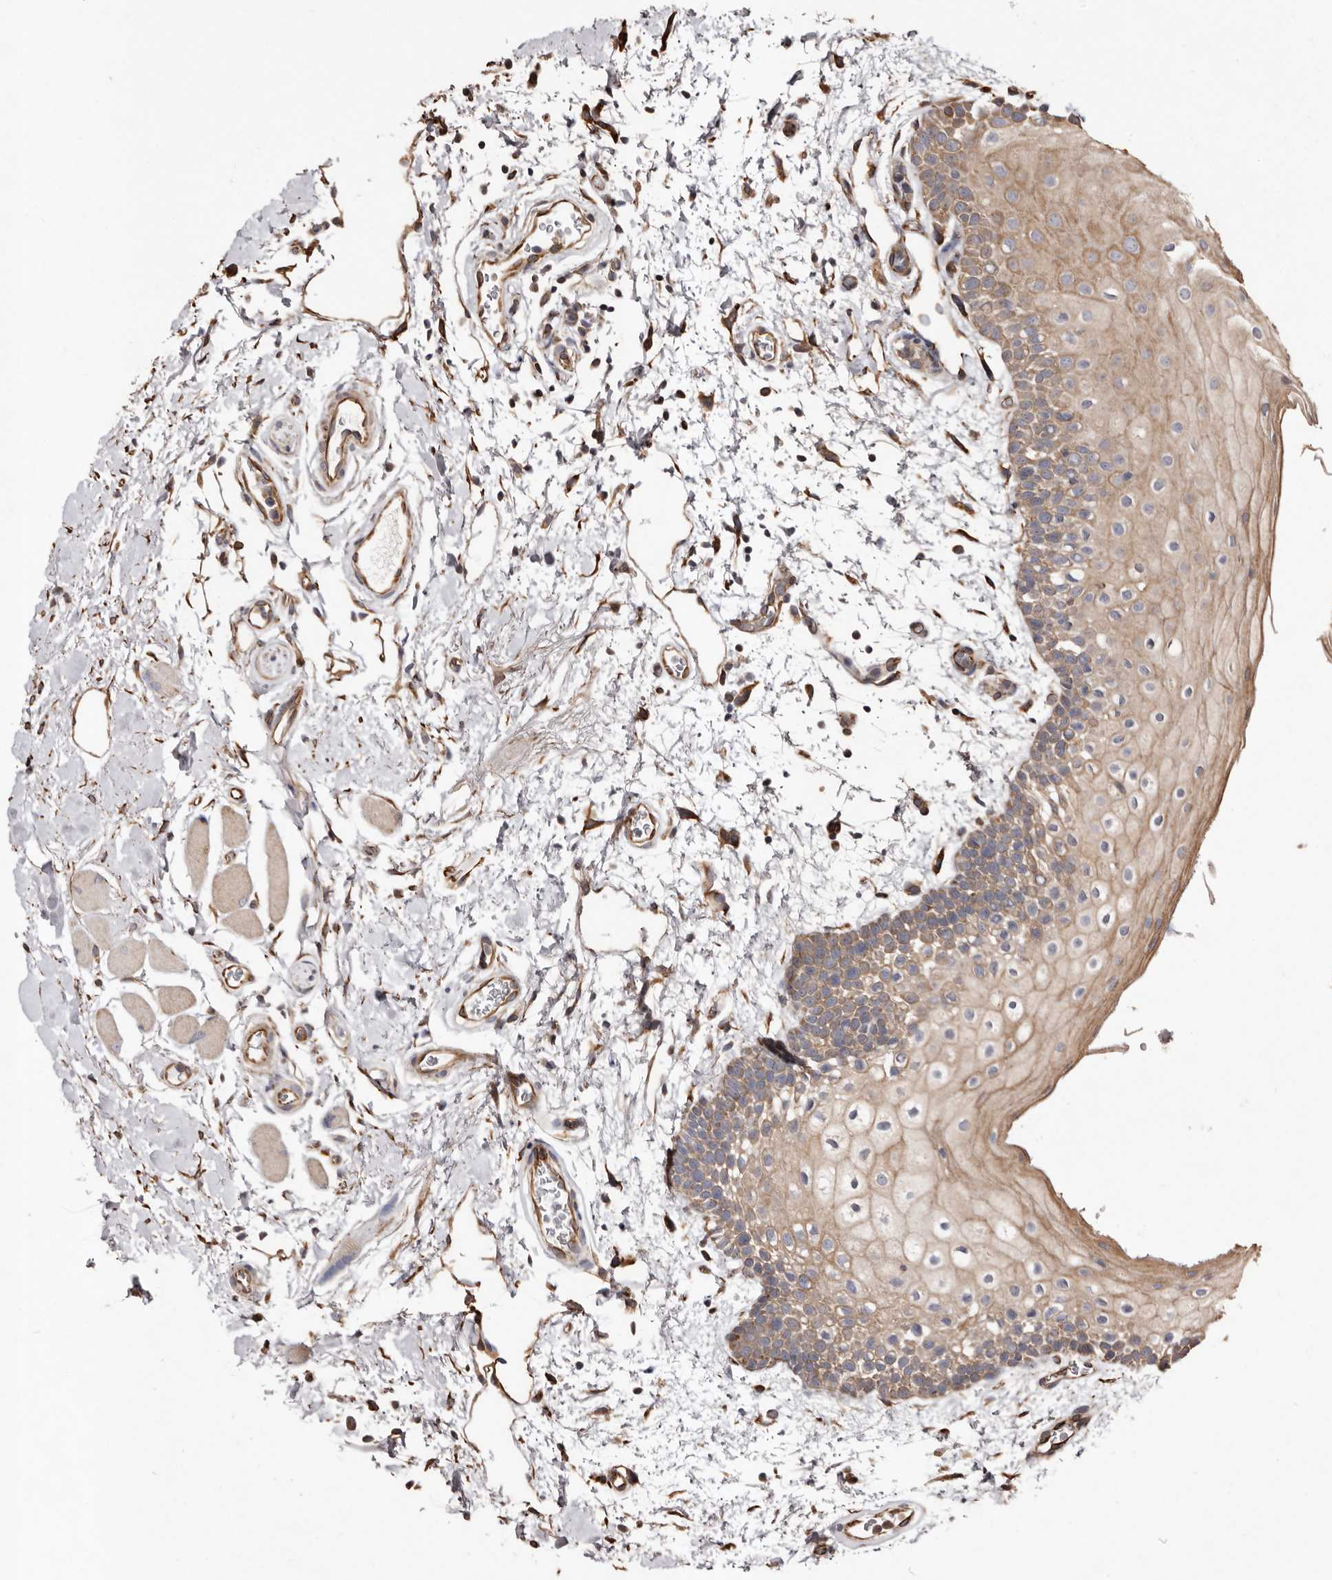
{"staining": {"intensity": "moderate", "quantity": ">75%", "location": "cytoplasmic/membranous"}, "tissue": "oral mucosa", "cell_type": "Squamous epithelial cells", "image_type": "normal", "snomed": [{"axis": "morphology", "description": "Normal tissue, NOS"}, {"axis": "topography", "description": "Oral tissue"}], "caption": "A medium amount of moderate cytoplasmic/membranous positivity is appreciated in approximately >75% of squamous epithelial cells in benign oral mucosa.", "gene": "MACC1", "patient": {"sex": "male", "age": 62}}